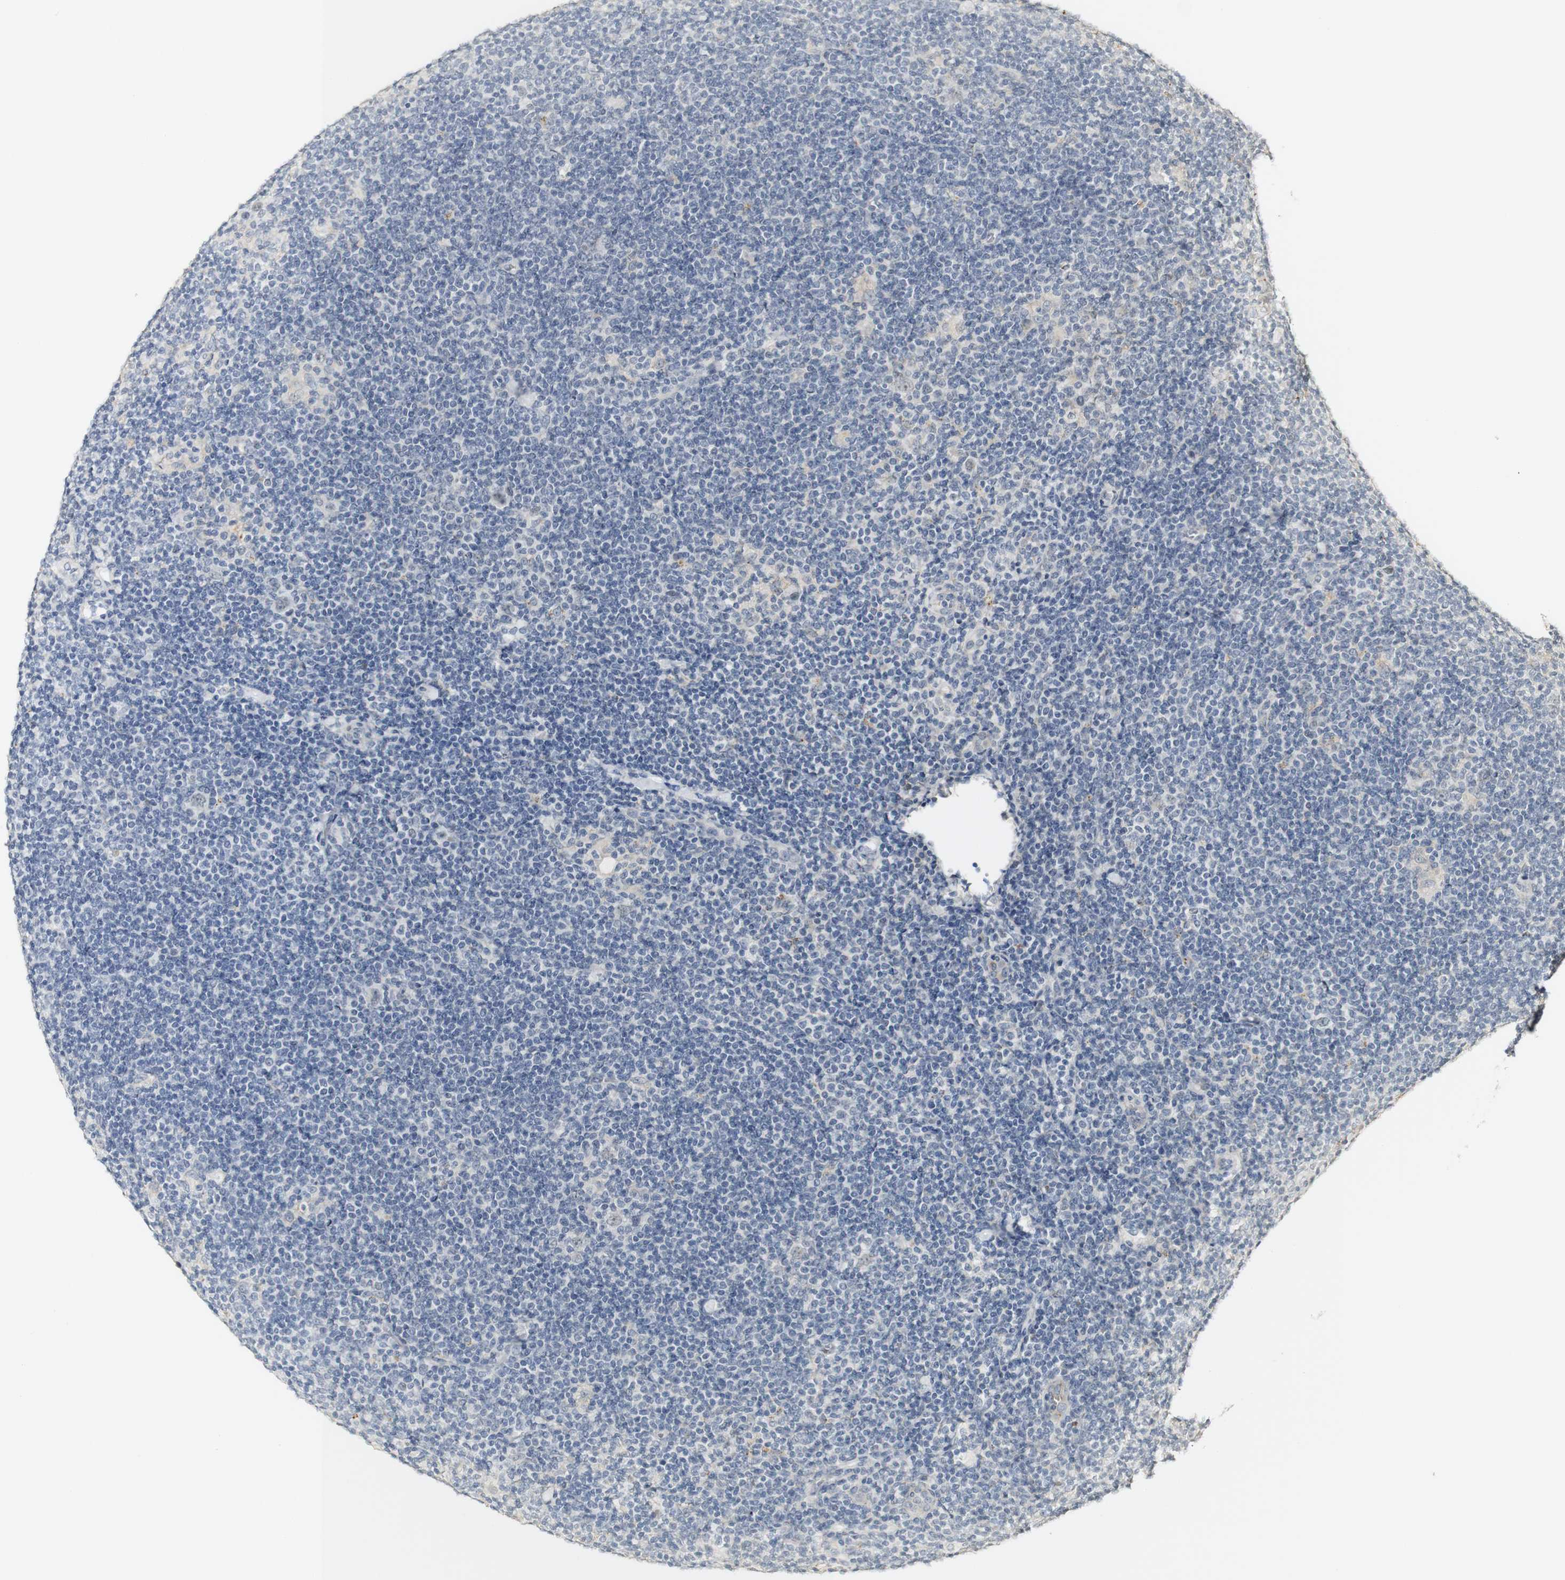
{"staining": {"intensity": "negative", "quantity": "none", "location": "none"}, "tissue": "lymphoma", "cell_type": "Tumor cells", "image_type": "cancer", "snomed": [{"axis": "morphology", "description": "Hodgkin's disease, NOS"}, {"axis": "topography", "description": "Lymph node"}], "caption": "Image shows no protein expression in tumor cells of lymphoma tissue.", "gene": "SYT7", "patient": {"sex": "female", "age": 57}}